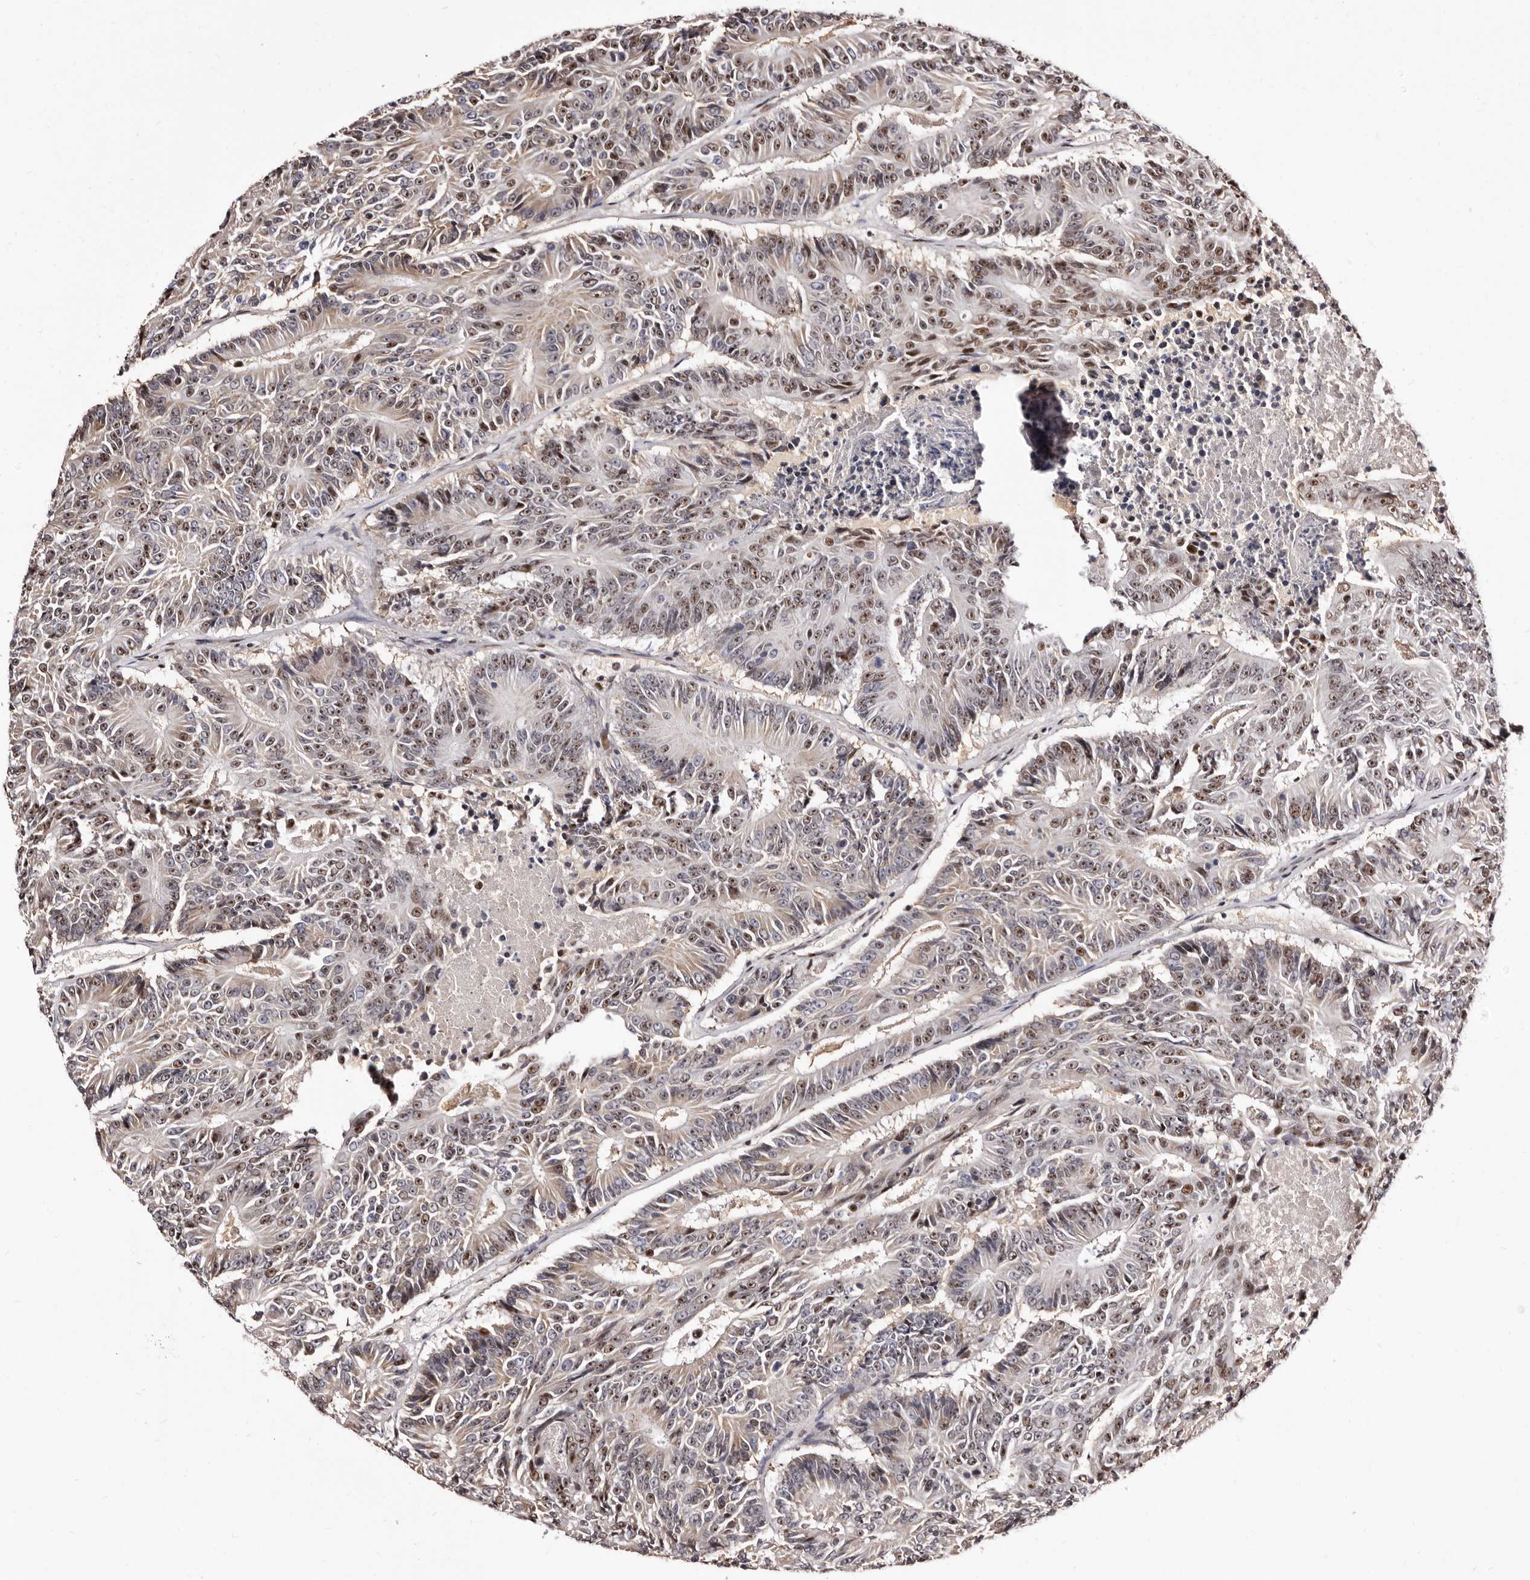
{"staining": {"intensity": "moderate", "quantity": ">75%", "location": "nuclear"}, "tissue": "colorectal cancer", "cell_type": "Tumor cells", "image_type": "cancer", "snomed": [{"axis": "morphology", "description": "Adenocarcinoma, NOS"}, {"axis": "topography", "description": "Colon"}], "caption": "Immunohistochemistry (IHC) of human colorectal cancer (adenocarcinoma) displays medium levels of moderate nuclear staining in approximately >75% of tumor cells.", "gene": "ANAPC11", "patient": {"sex": "male", "age": 83}}